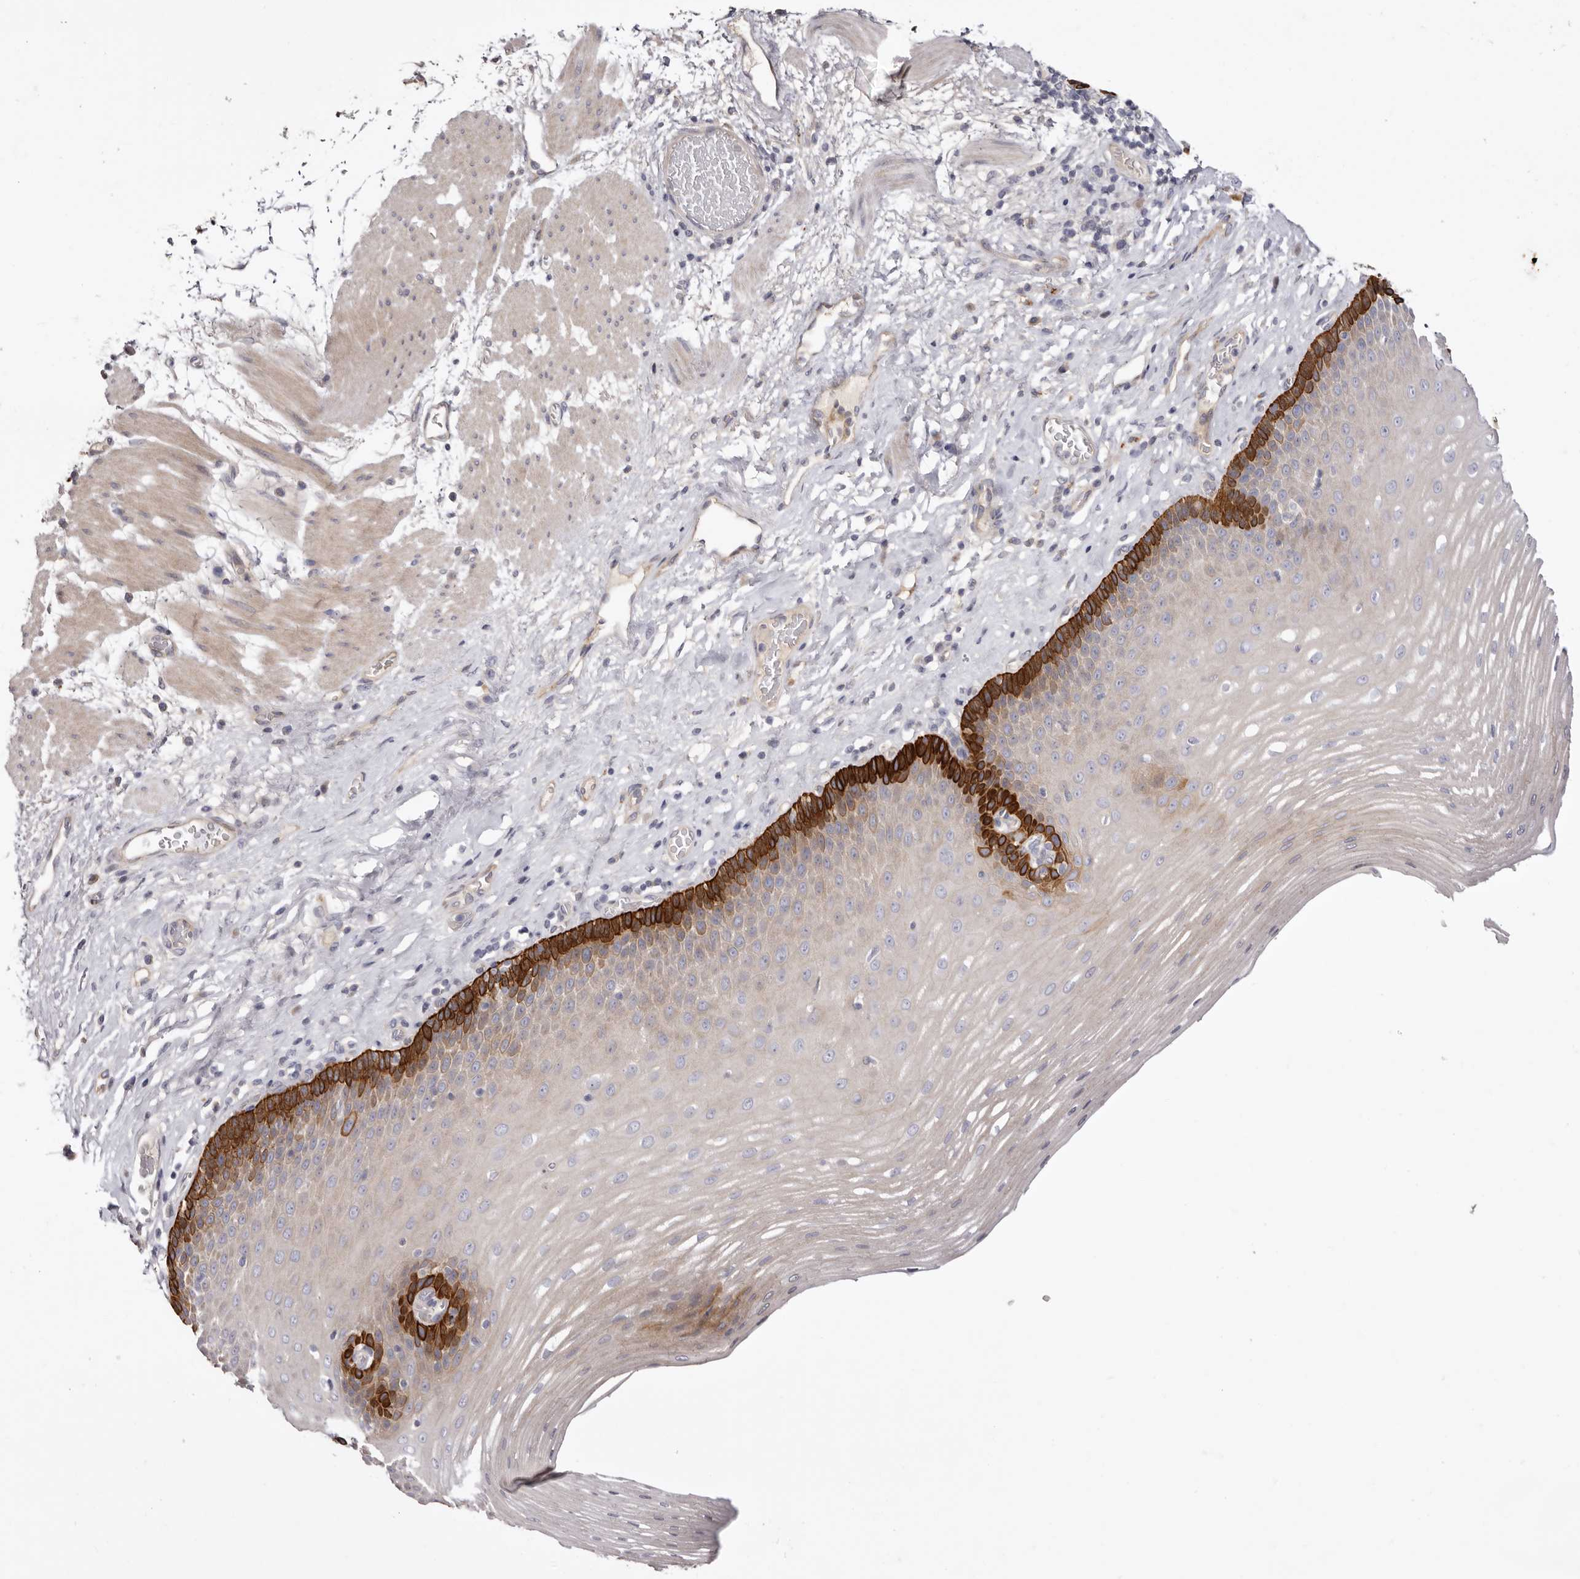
{"staining": {"intensity": "strong", "quantity": "<25%", "location": "cytoplasmic/membranous"}, "tissue": "esophagus", "cell_type": "Squamous epithelial cells", "image_type": "normal", "snomed": [{"axis": "morphology", "description": "Normal tissue, NOS"}, {"axis": "topography", "description": "Esophagus"}], "caption": "A brown stain labels strong cytoplasmic/membranous positivity of a protein in squamous epithelial cells of unremarkable esophagus. (DAB (3,3'-diaminobenzidine) = brown stain, brightfield microscopy at high magnification).", "gene": "STK16", "patient": {"sex": "male", "age": 62}}